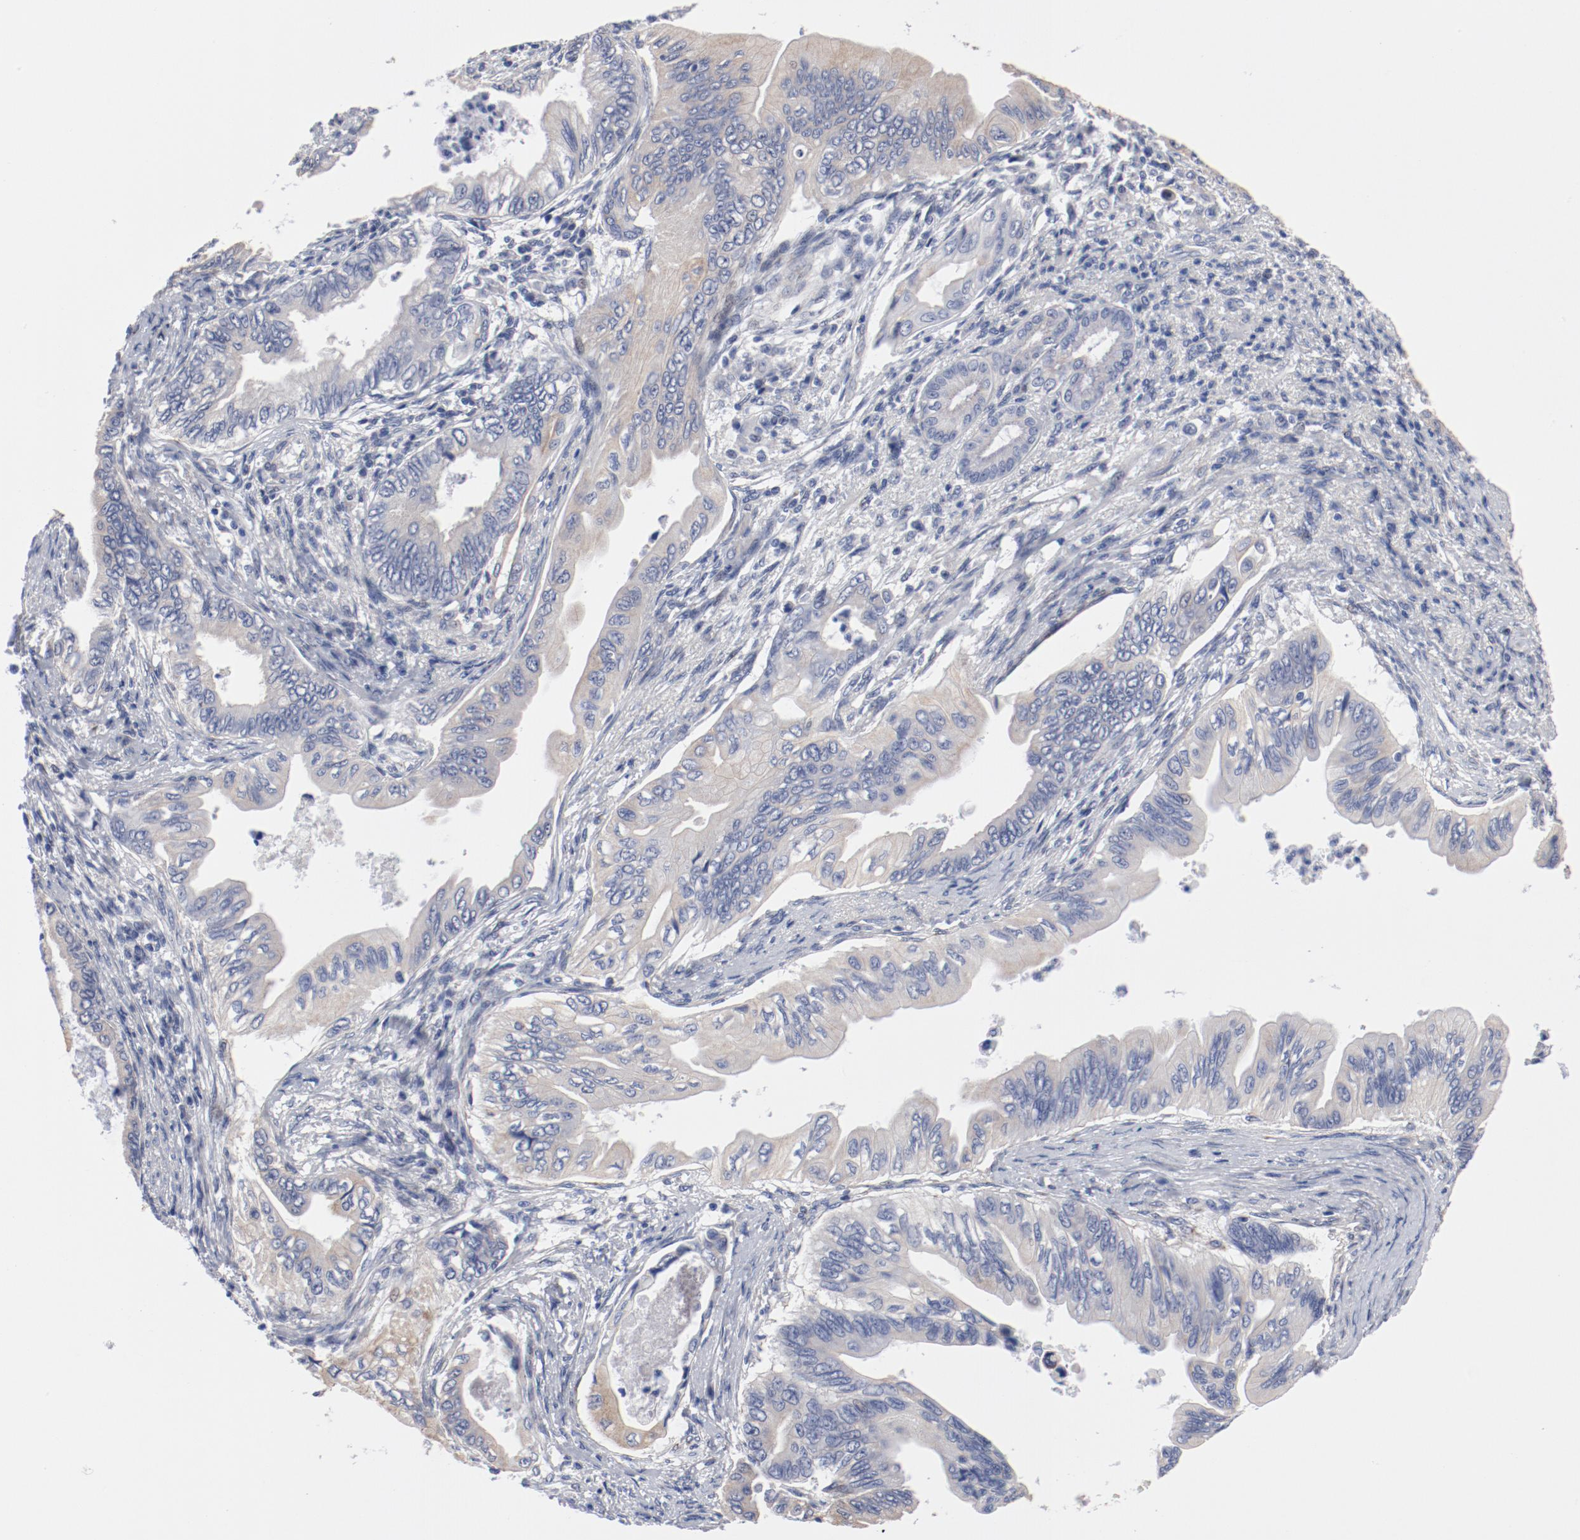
{"staining": {"intensity": "weak", "quantity": "25%-75%", "location": "cytoplasmic/membranous"}, "tissue": "pancreatic cancer", "cell_type": "Tumor cells", "image_type": "cancer", "snomed": [{"axis": "morphology", "description": "Adenocarcinoma, NOS"}, {"axis": "topography", "description": "Pancreas"}], "caption": "There is low levels of weak cytoplasmic/membranous positivity in tumor cells of pancreatic adenocarcinoma, as demonstrated by immunohistochemical staining (brown color).", "gene": "GPR143", "patient": {"sex": "female", "age": 66}}